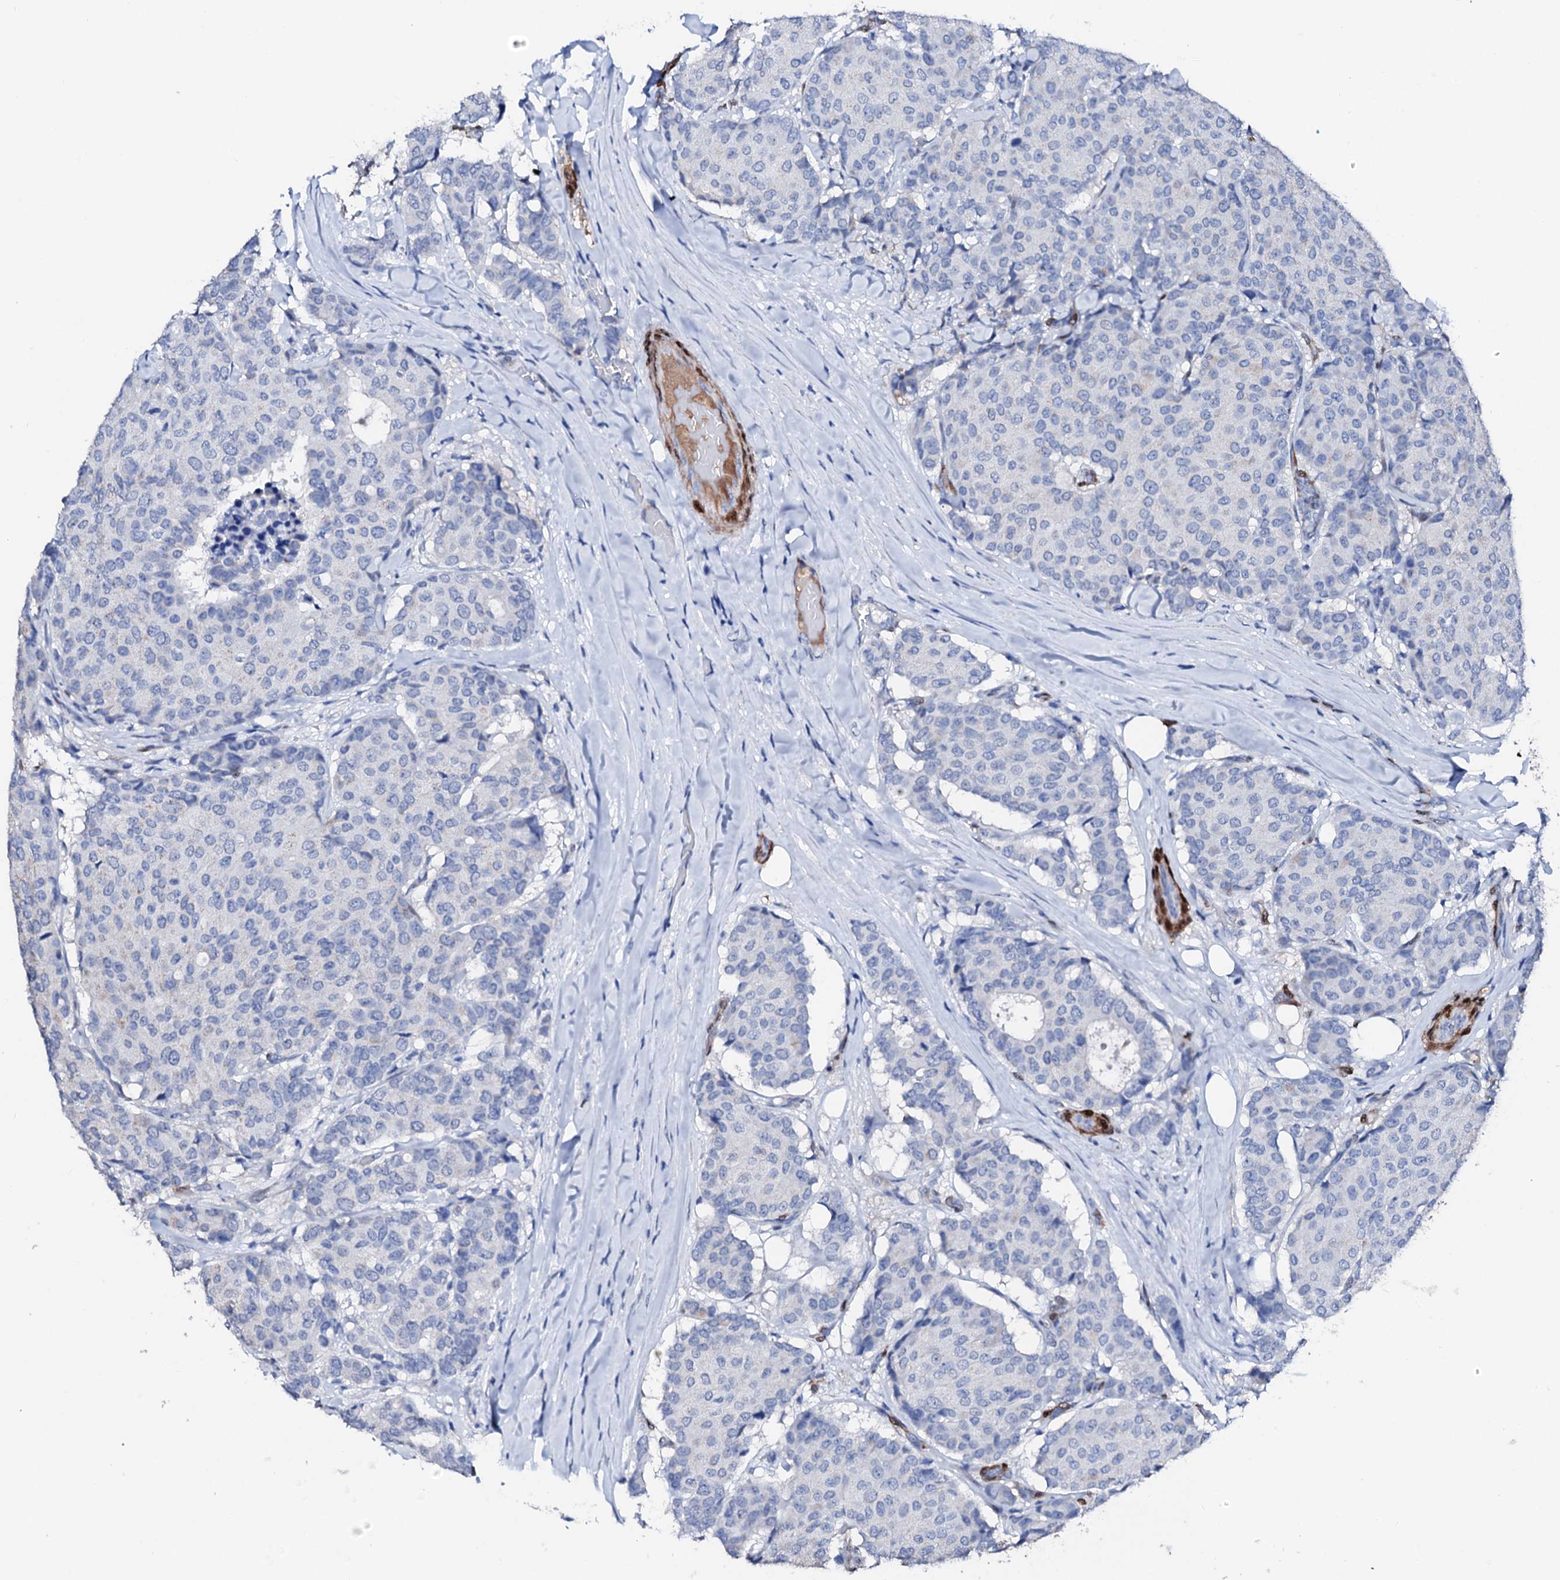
{"staining": {"intensity": "negative", "quantity": "none", "location": "none"}, "tissue": "breast cancer", "cell_type": "Tumor cells", "image_type": "cancer", "snomed": [{"axis": "morphology", "description": "Duct carcinoma"}, {"axis": "topography", "description": "Breast"}], "caption": "Immunohistochemistry image of human breast intraductal carcinoma stained for a protein (brown), which shows no staining in tumor cells.", "gene": "NRIP2", "patient": {"sex": "female", "age": 75}}